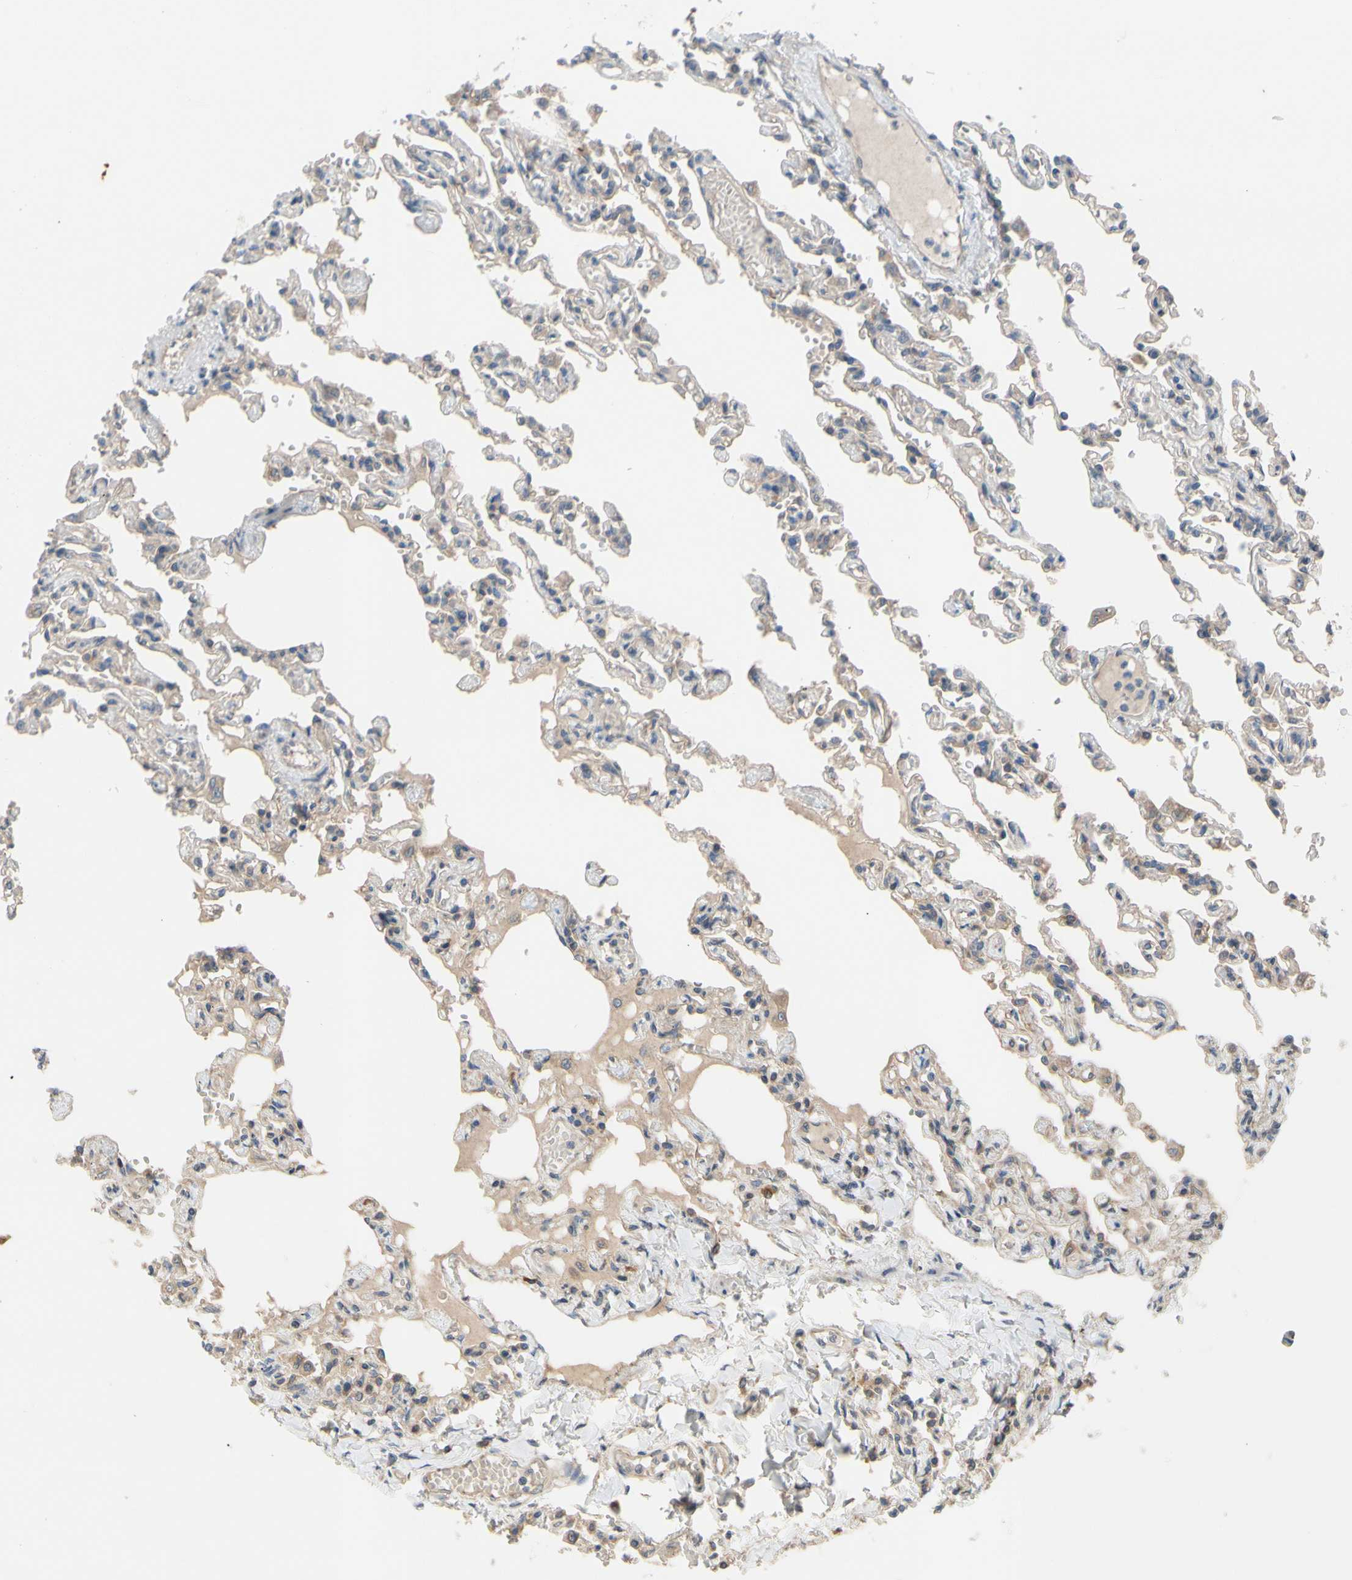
{"staining": {"intensity": "weak", "quantity": ">75%", "location": "cytoplasmic/membranous"}, "tissue": "lung", "cell_type": "Alveolar cells", "image_type": "normal", "snomed": [{"axis": "morphology", "description": "Normal tissue, NOS"}, {"axis": "topography", "description": "Lung"}], "caption": "IHC of unremarkable lung demonstrates low levels of weak cytoplasmic/membranous positivity in about >75% of alveolar cells.", "gene": "MBTPS2", "patient": {"sex": "male", "age": 21}}